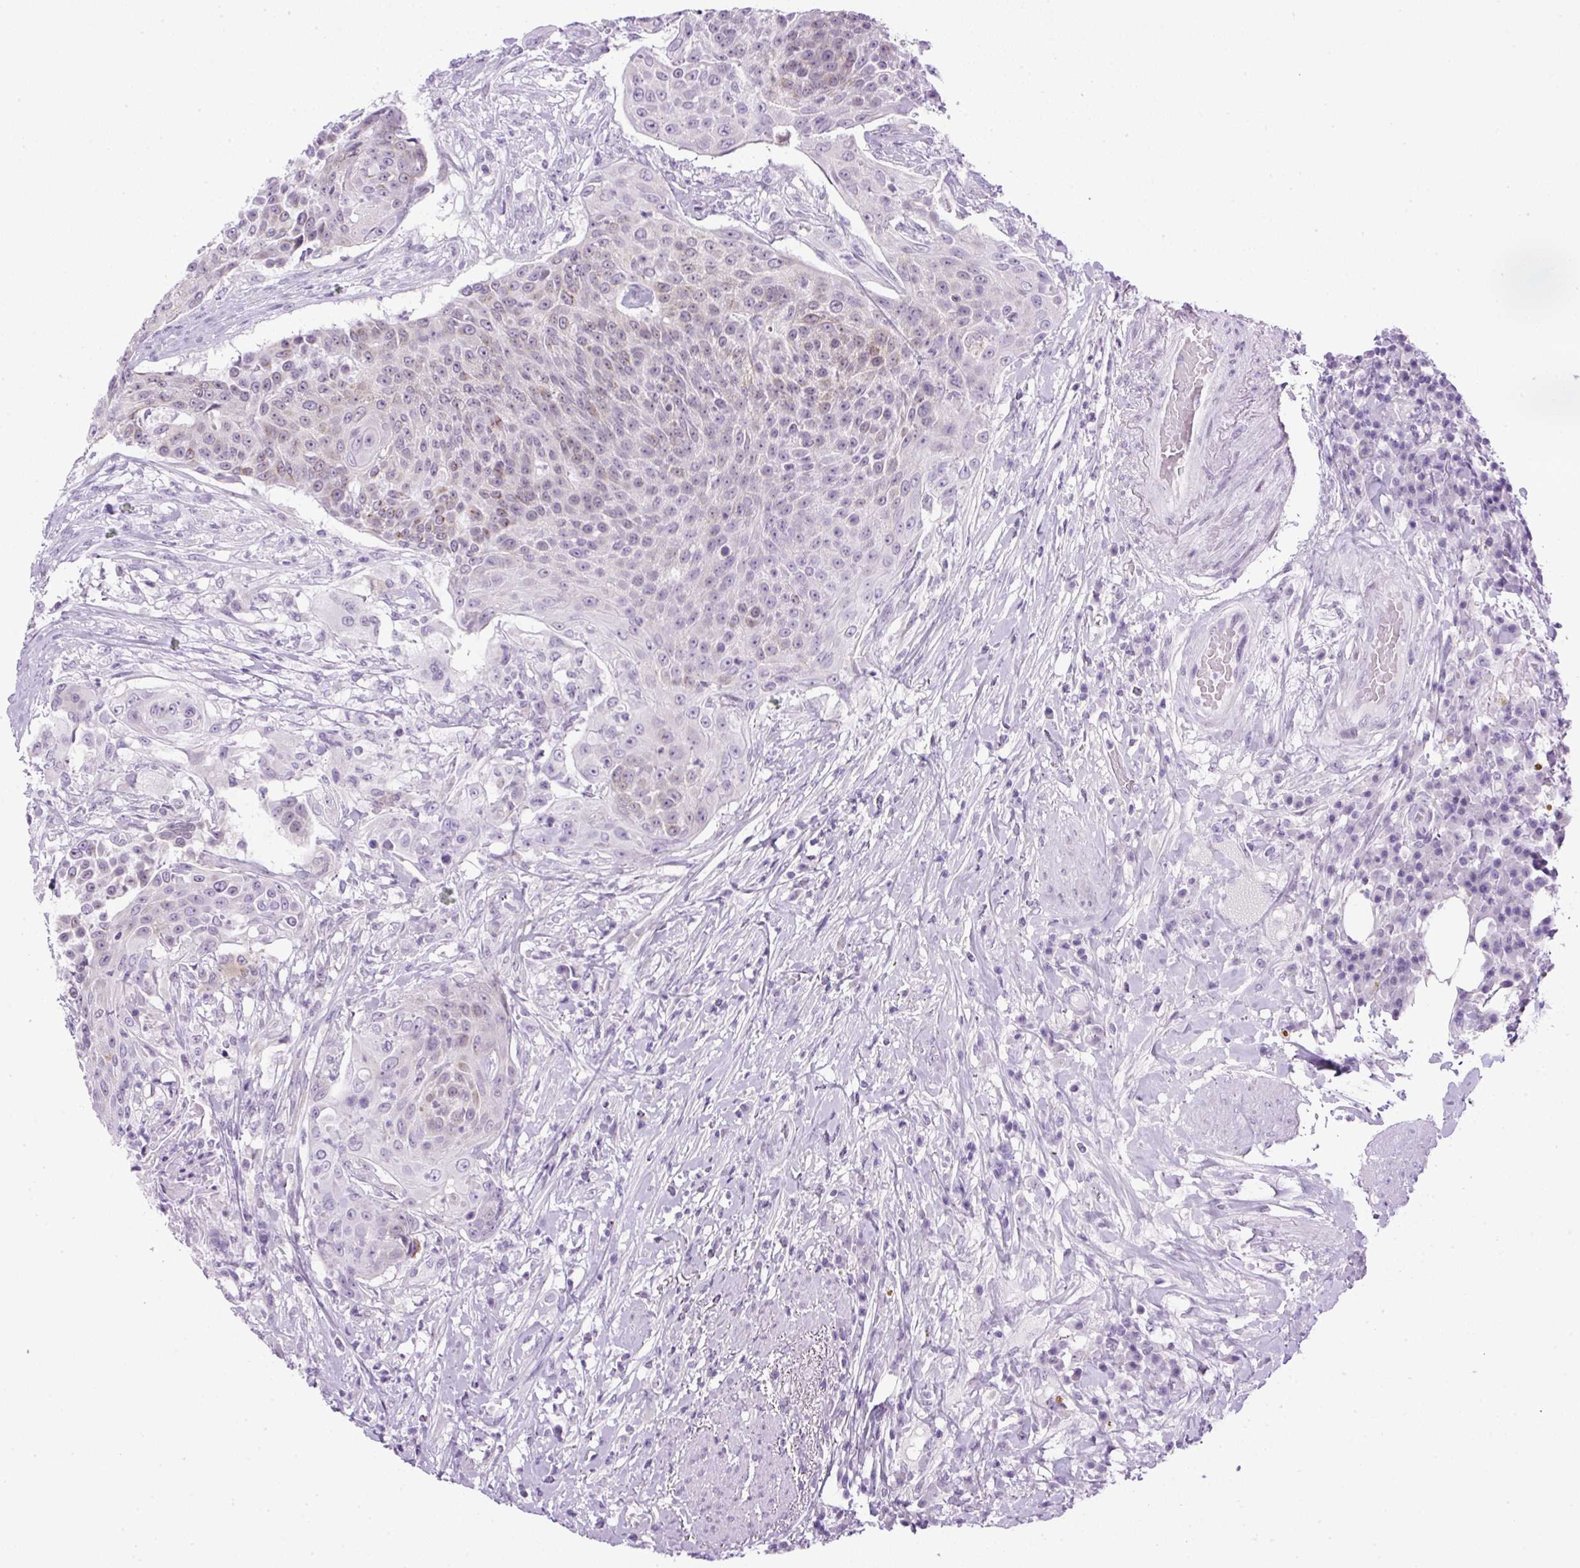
{"staining": {"intensity": "negative", "quantity": "none", "location": "none"}, "tissue": "urothelial cancer", "cell_type": "Tumor cells", "image_type": "cancer", "snomed": [{"axis": "morphology", "description": "Urothelial carcinoma, High grade"}, {"axis": "topography", "description": "Urinary bladder"}], "caption": "DAB (3,3'-diaminobenzidine) immunohistochemical staining of urothelial cancer exhibits no significant positivity in tumor cells.", "gene": "RHBDD2", "patient": {"sex": "female", "age": 63}}